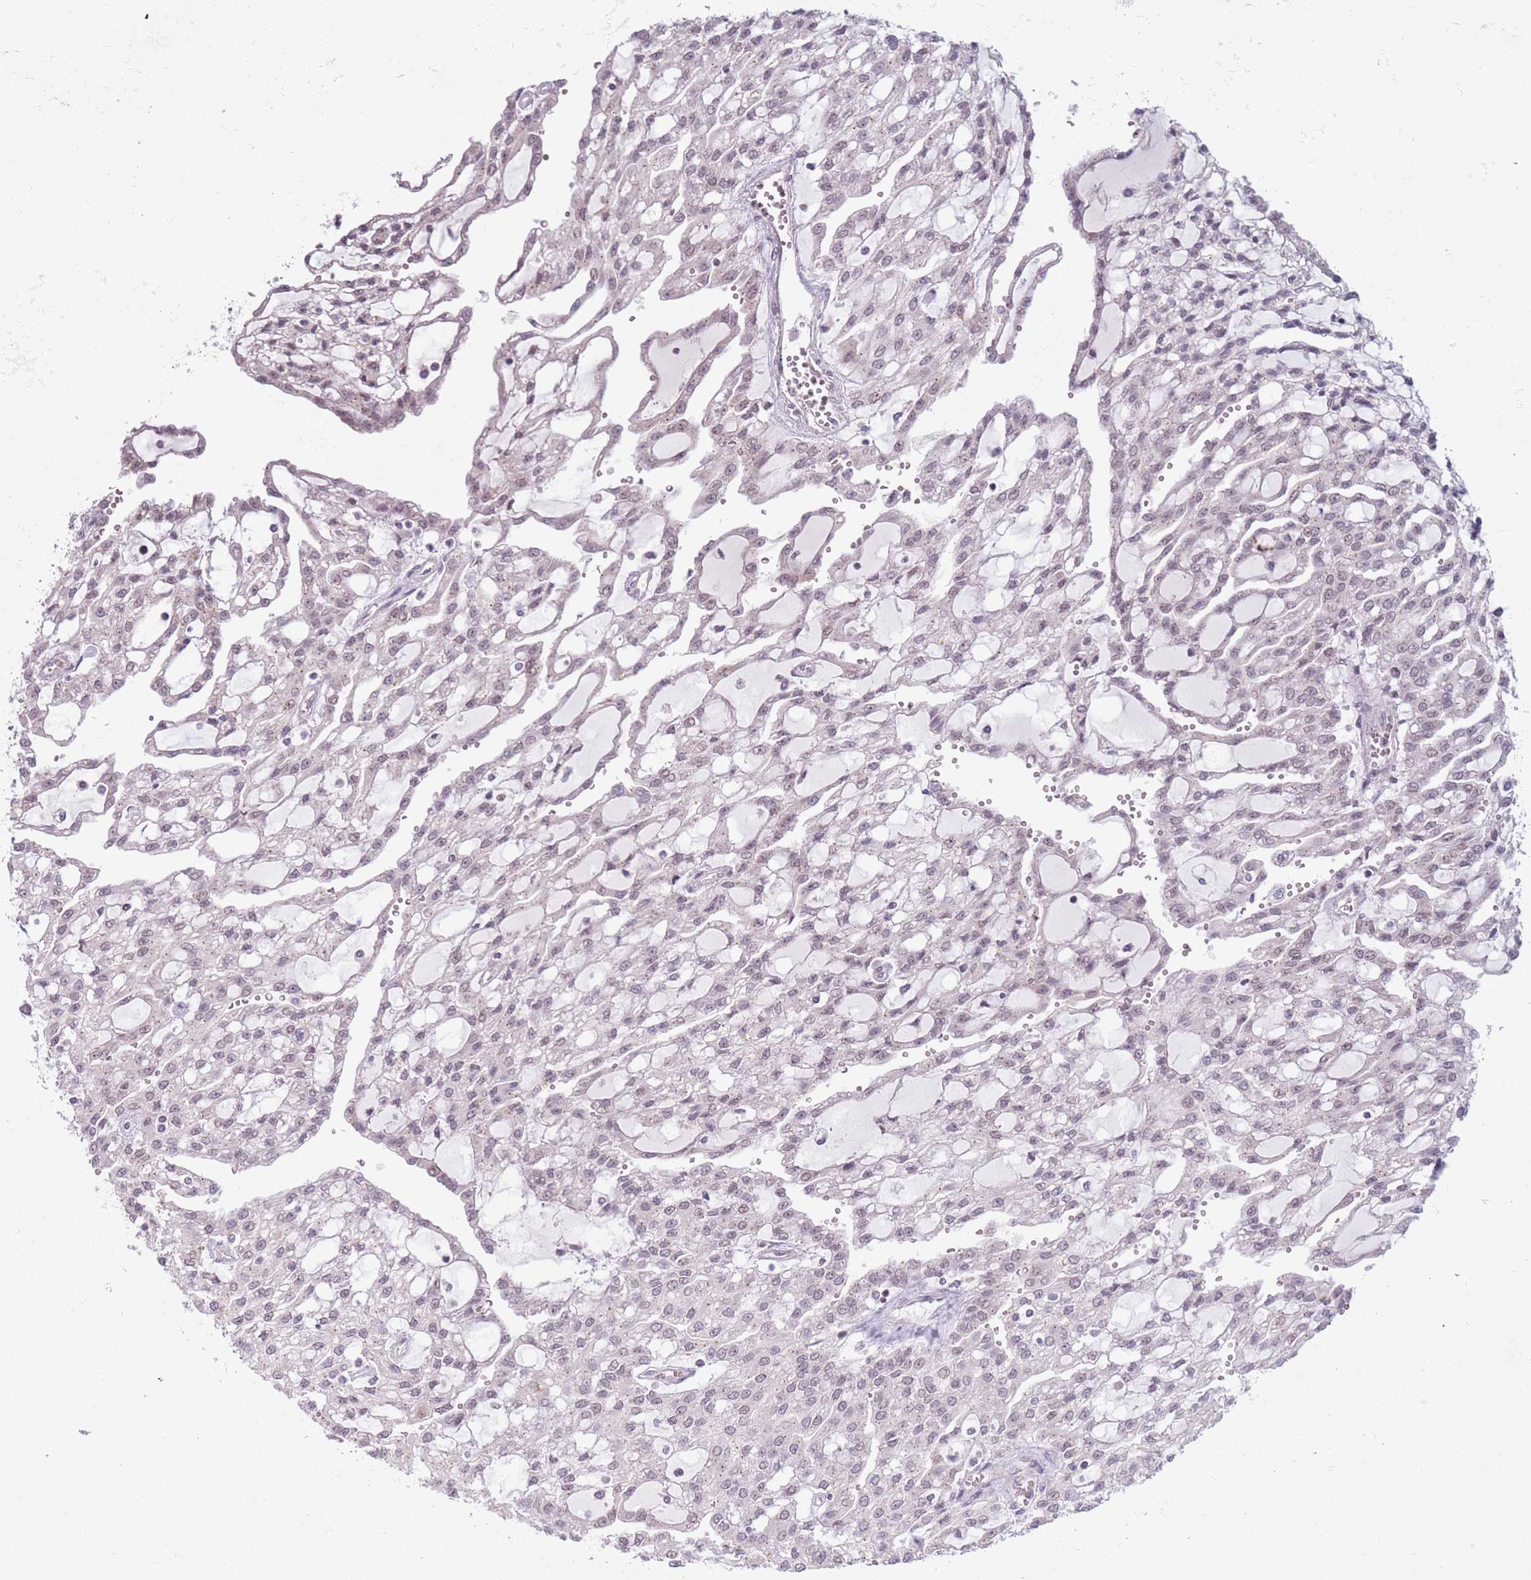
{"staining": {"intensity": "weak", "quantity": "<25%", "location": "nuclear"}, "tissue": "renal cancer", "cell_type": "Tumor cells", "image_type": "cancer", "snomed": [{"axis": "morphology", "description": "Adenocarcinoma, NOS"}, {"axis": "topography", "description": "Kidney"}], "caption": "Protein analysis of renal cancer displays no significant expression in tumor cells. (Stains: DAB (3,3'-diaminobenzidine) IHC with hematoxylin counter stain, Microscopy: brightfield microscopy at high magnification).", "gene": "MRPL34", "patient": {"sex": "male", "age": 63}}